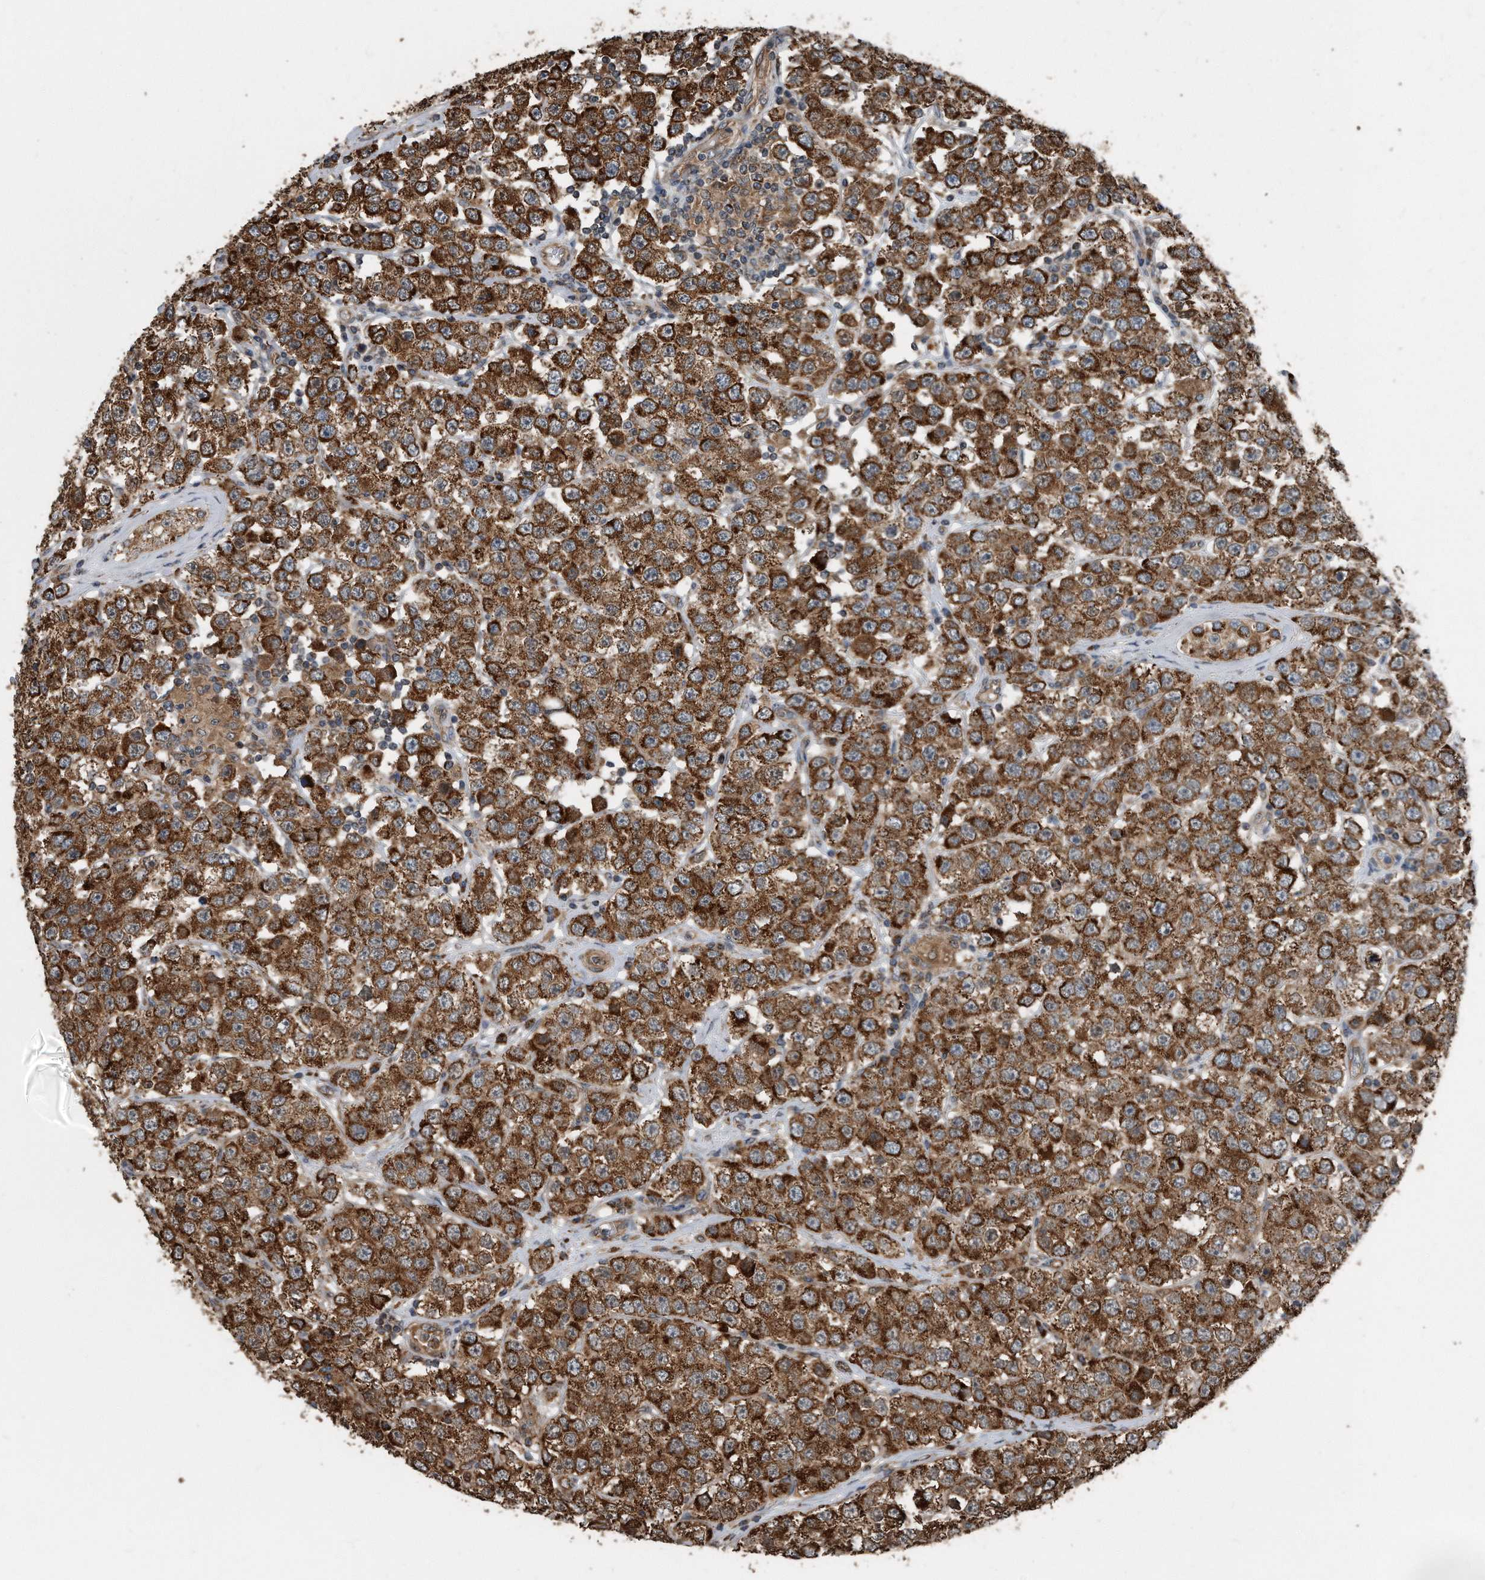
{"staining": {"intensity": "strong", "quantity": ">75%", "location": "cytoplasmic/membranous"}, "tissue": "testis cancer", "cell_type": "Tumor cells", "image_type": "cancer", "snomed": [{"axis": "morphology", "description": "Seminoma, NOS"}, {"axis": "topography", "description": "Testis"}], "caption": "High-power microscopy captured an immunohistochemistry (IHC) micrograph of seminoma (testis), revealing strong cytoplasmic/membranous expression in about >75% of tumor cells. (Brightfield microscopy of DAB IHC at high magnification).", "gene": "FAM136A", "patient": {"sex": "male", "age": 28}}